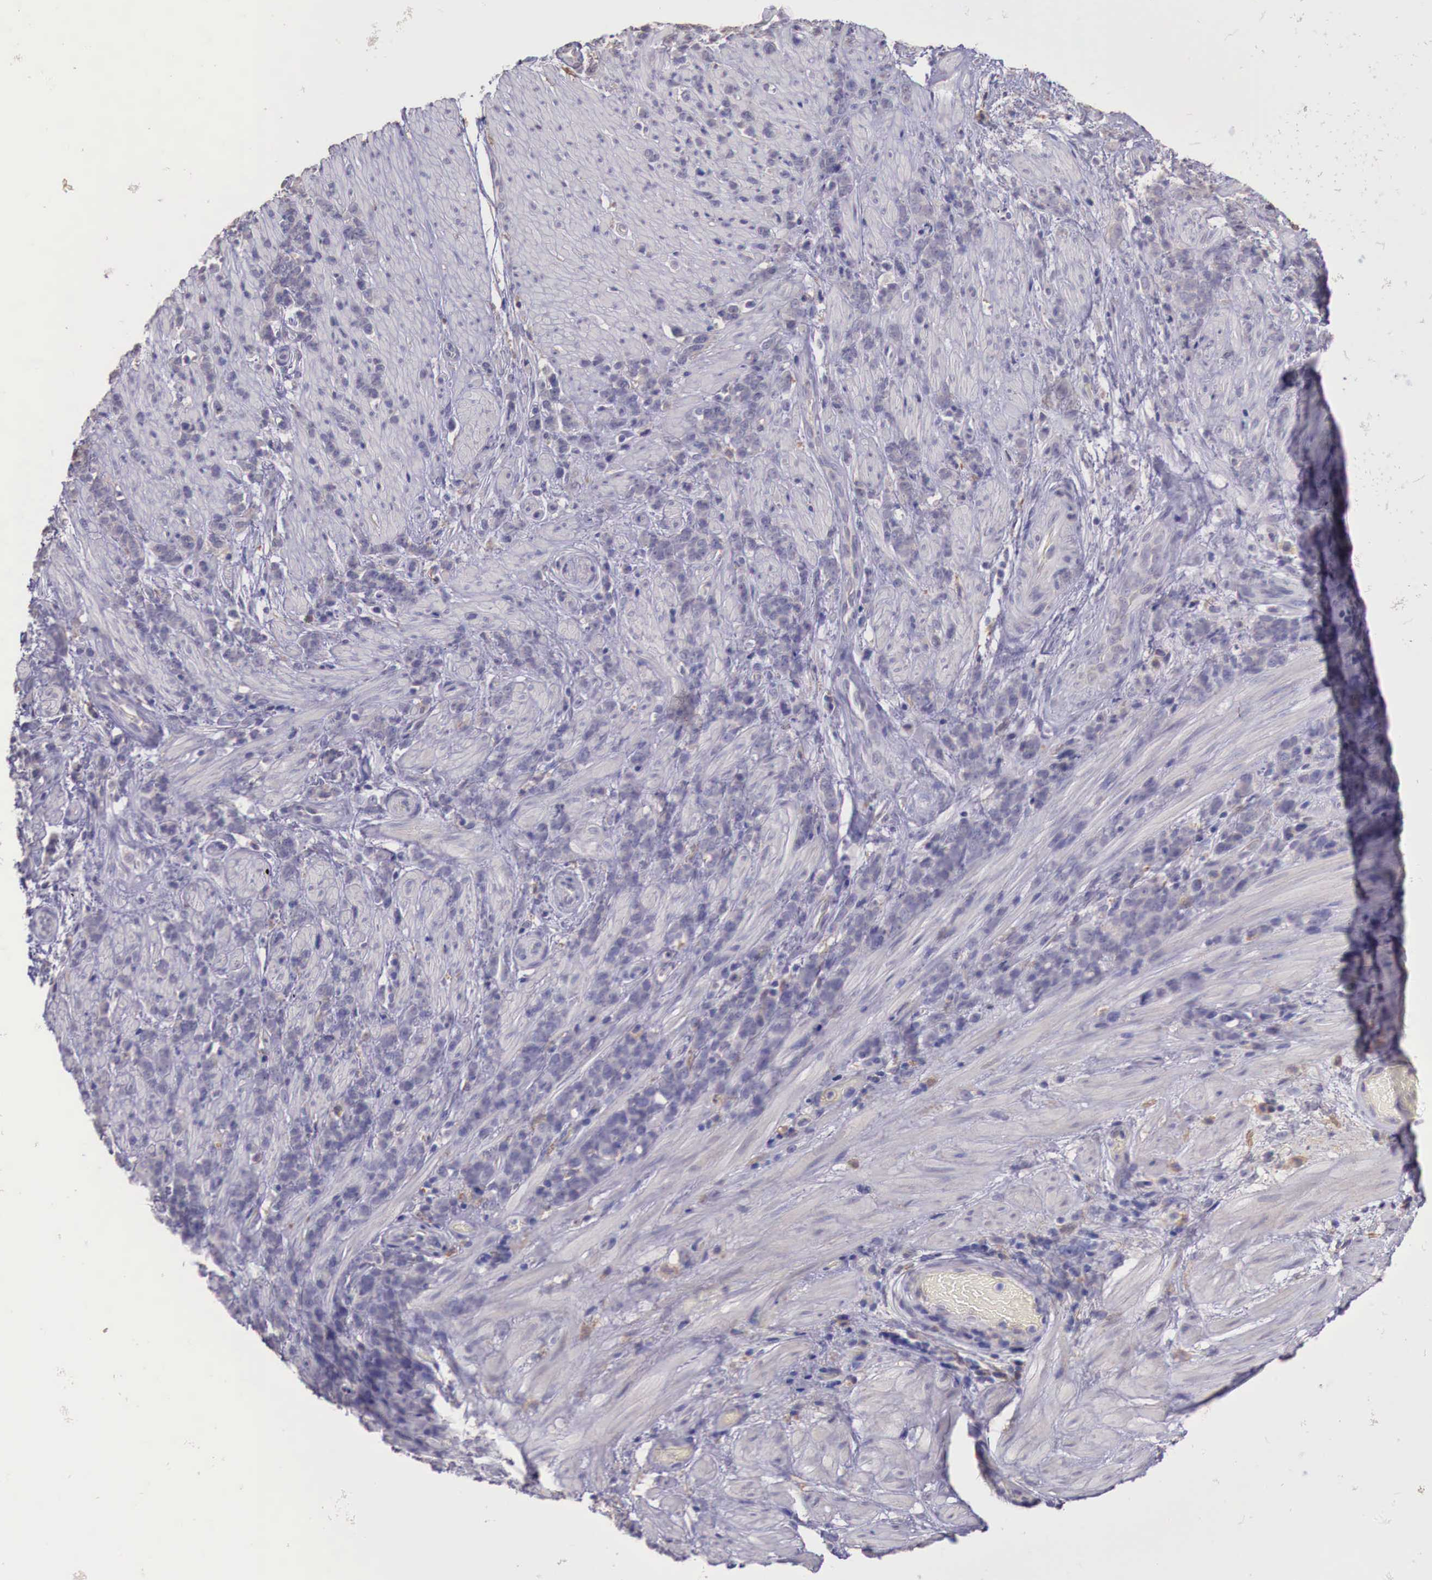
{"staining": {"intensity": "weak", "quantity": "<25%", "location": "cytoplasmic/membranous"}, "tissue": "stomach cancer", "cell_type": "Tumor cells", "image_type": "cancer", "snomed": [{"axis": "morphology", "description": "Adenocarcinoma, NOS"}, {"axis": "topography", "description": "Stomach, lower"}], "caption": "An immunohistochemistry histopathology image of stomach cancer (adenocarcinoma) is shown. There is no staining in tumor cells of stomach cancer (adenocarcinoma). The staining is performed using DAB (3,3'-diaminobenzidine) brown chromogen with nuclei counter-stained in using hematoxylin.", "gene": "CHRDL1", "patient": {"sex": "male", "age": 88}}